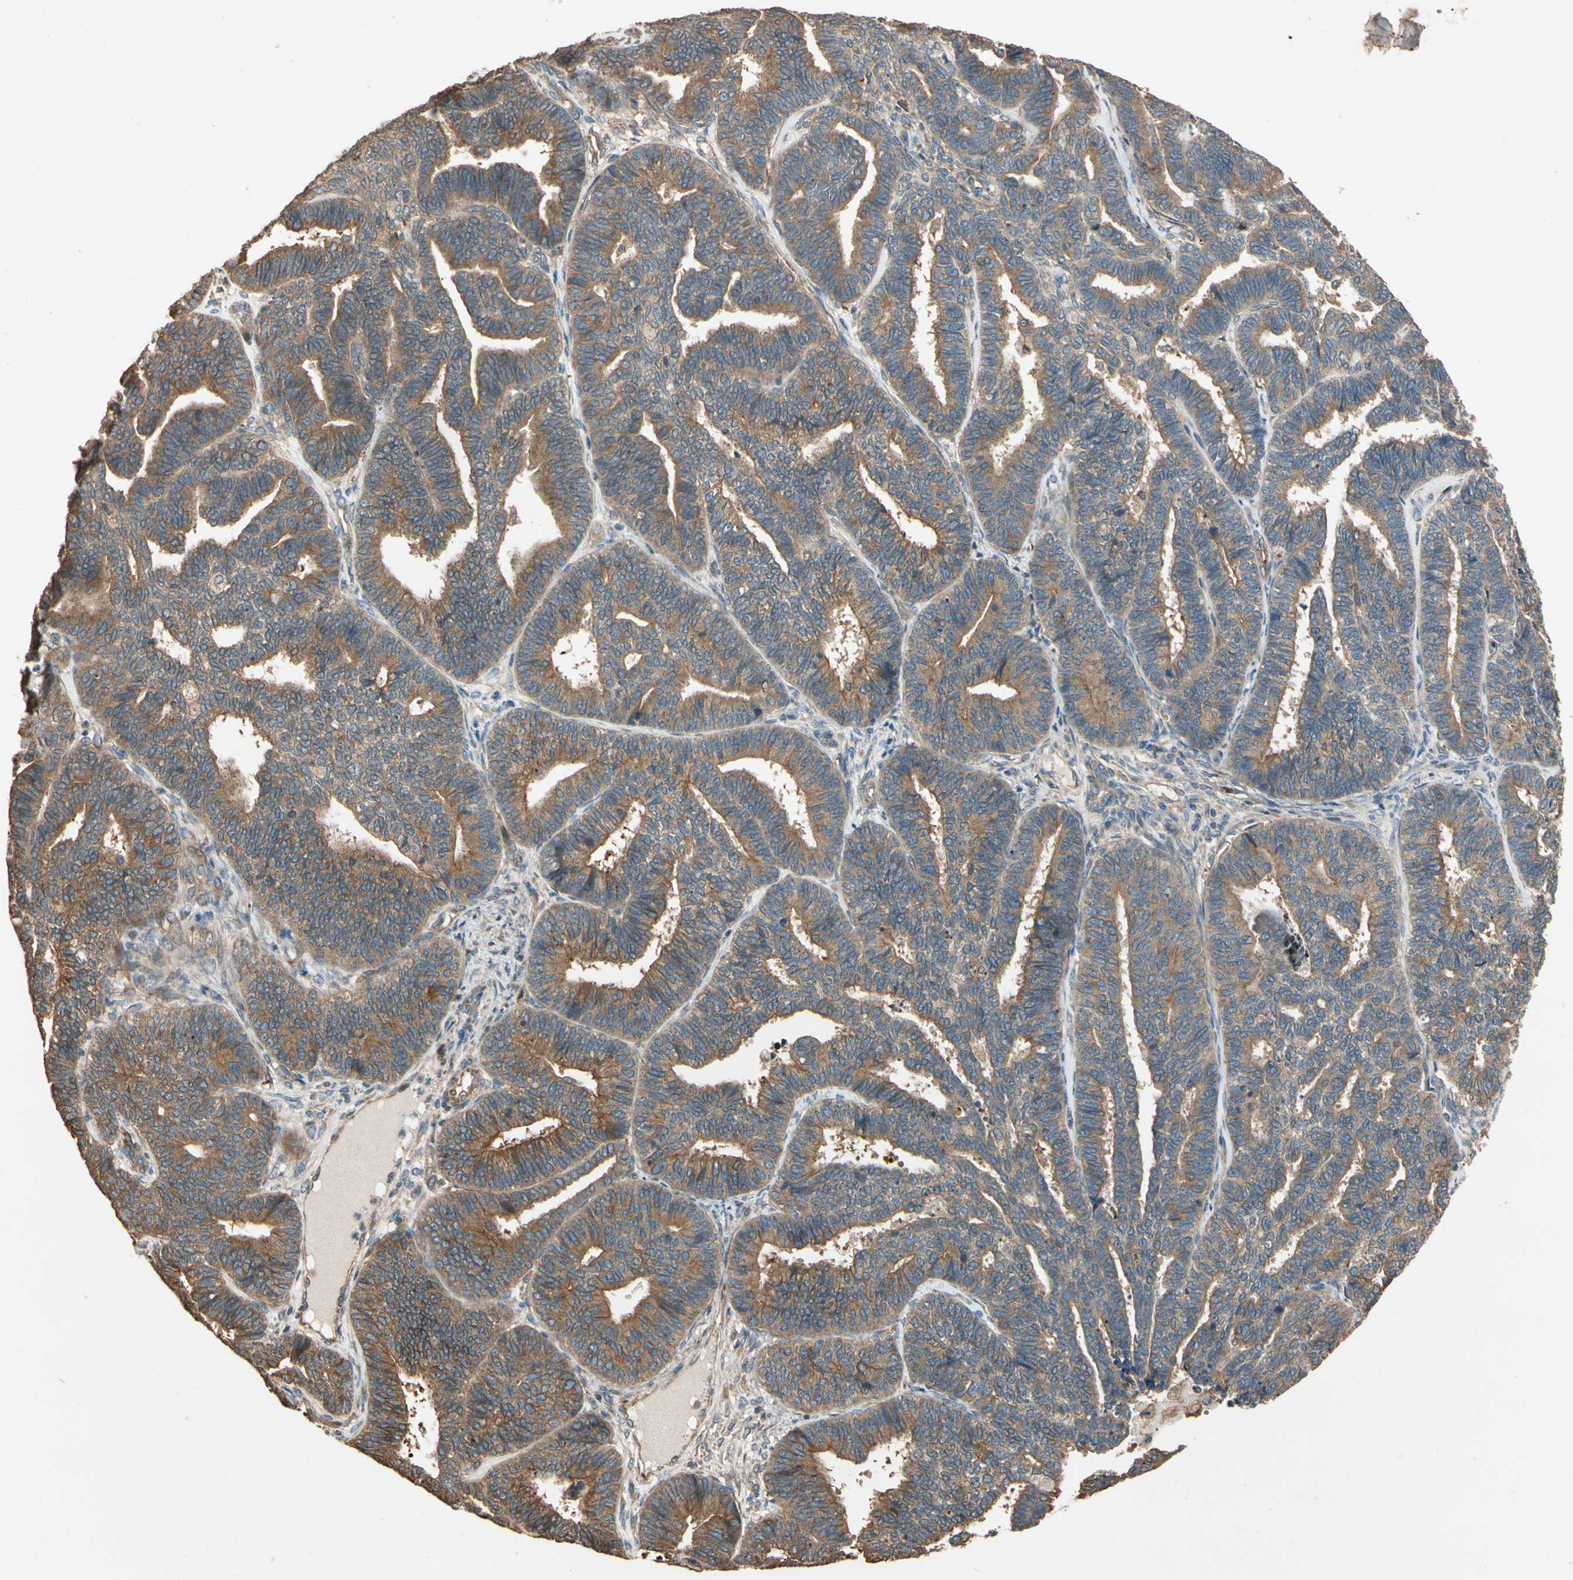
{"staining": {"intensity": "strong", "quantity": ">75%", "location": "cytoplasmic/membranous"}, "tissue": "endometrial cancer", "cell_type": "Tumor cells", "image_type": "cancer", "snomed": [{"axis": "morphology", "description": "Adenocarcinoma, NOS"}, {"axis": "topography", "description": "Endometrium"}], "caption": "Protein expression analysis of endometrial adenocarcinoma demonstrates strong cytoplasmic/membranous positivity in about >75% of tumor cells.", "gene": "MGRN1", "patient": {"sex": "female", "age": 70}}